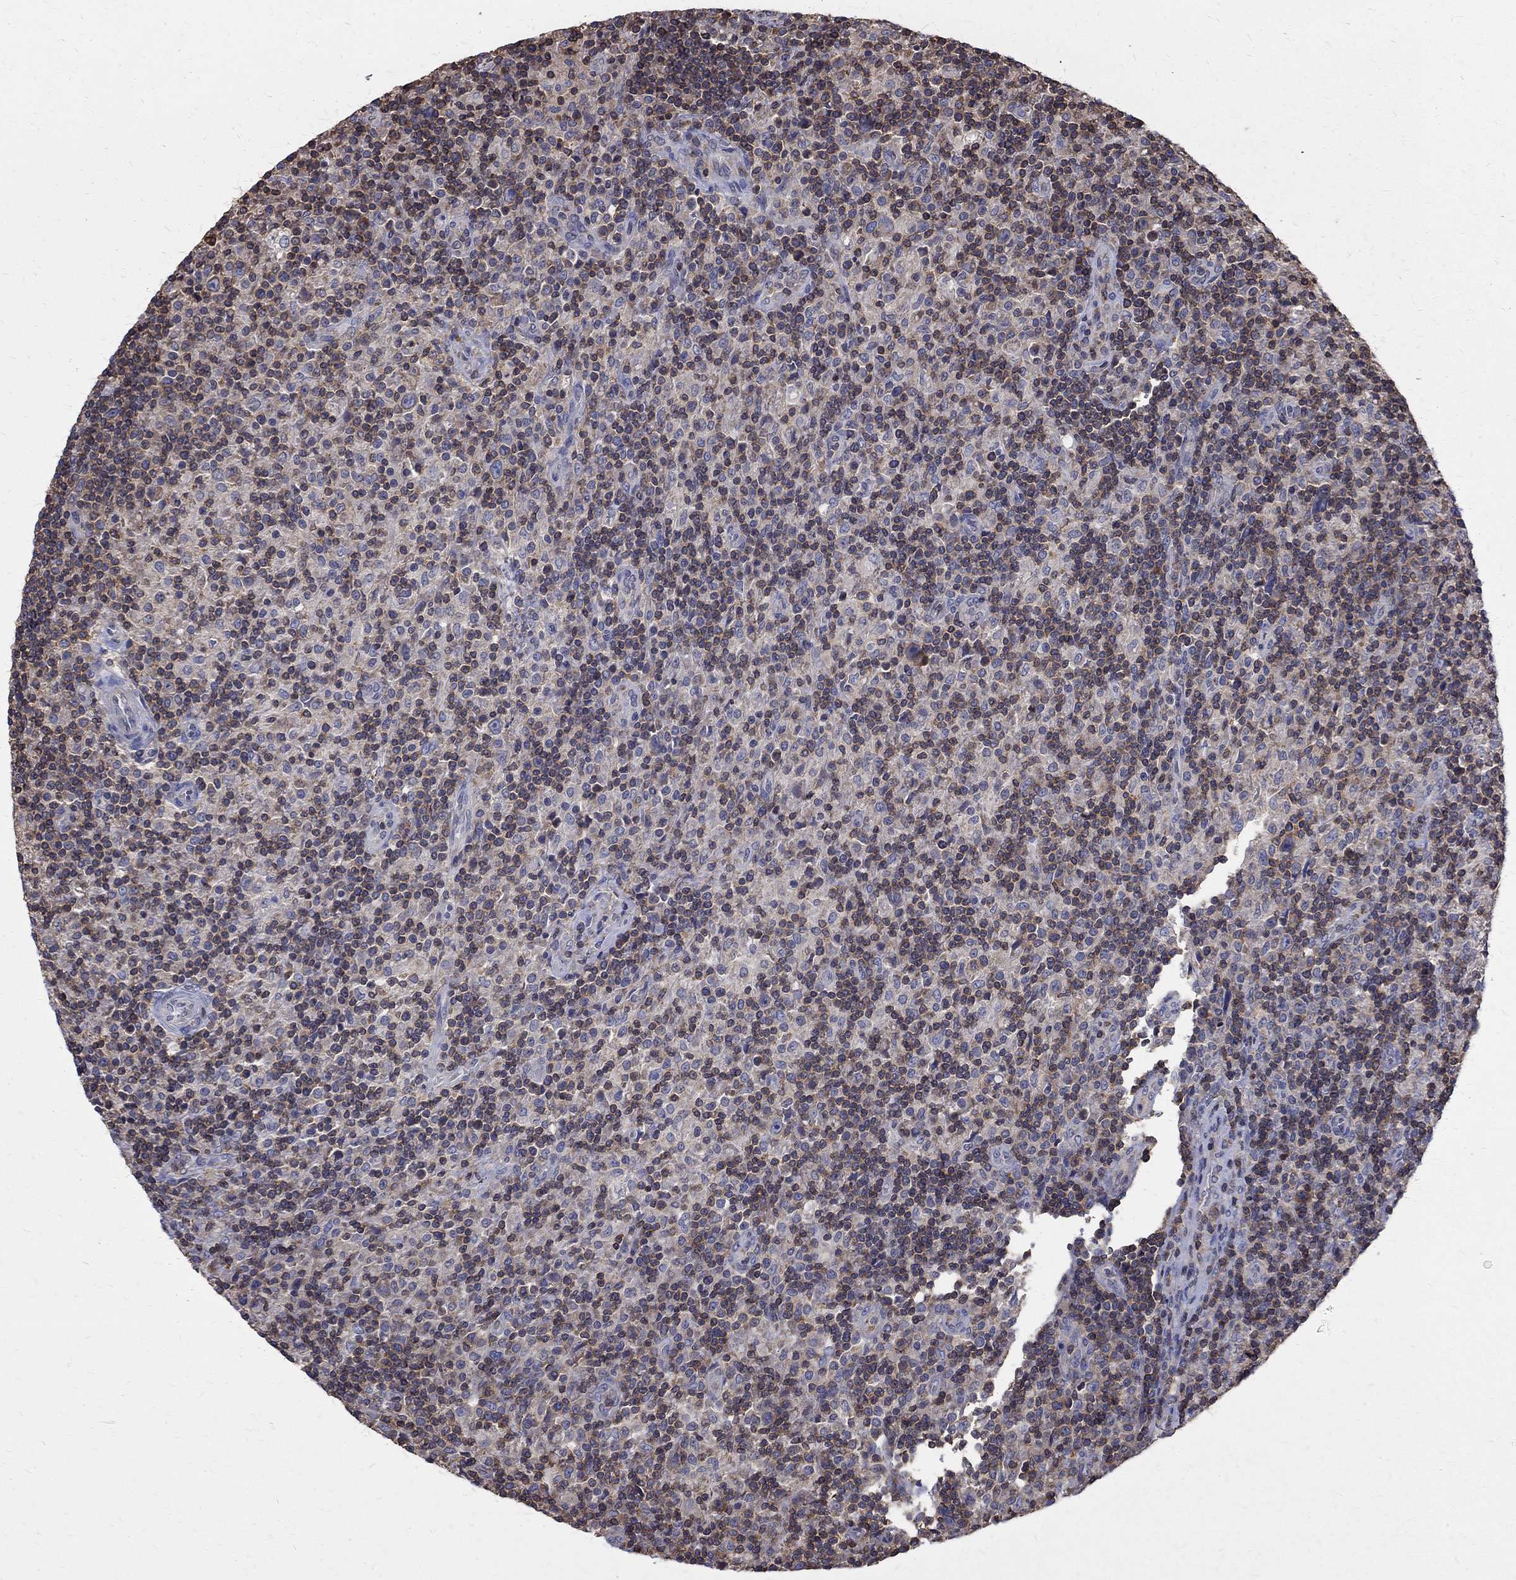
{"staining": {"intensity": "negative", "quantity": "none", "location": "none"}, "tissue": "lymphoma", "cell_type": "Tumor cells", "image_type": "cancer", "snomed": [{"axis": "morphology", "description": "Hodgkin's disease, NOS"}, {"axis": "topography", "description": "Lymph node"}], "caption": "The histopathology image exhibits no staining of tumor cells in Hodgkin's disease.", "gene": "AGAP2", "patient": {"sex": "male", "age": 70}}